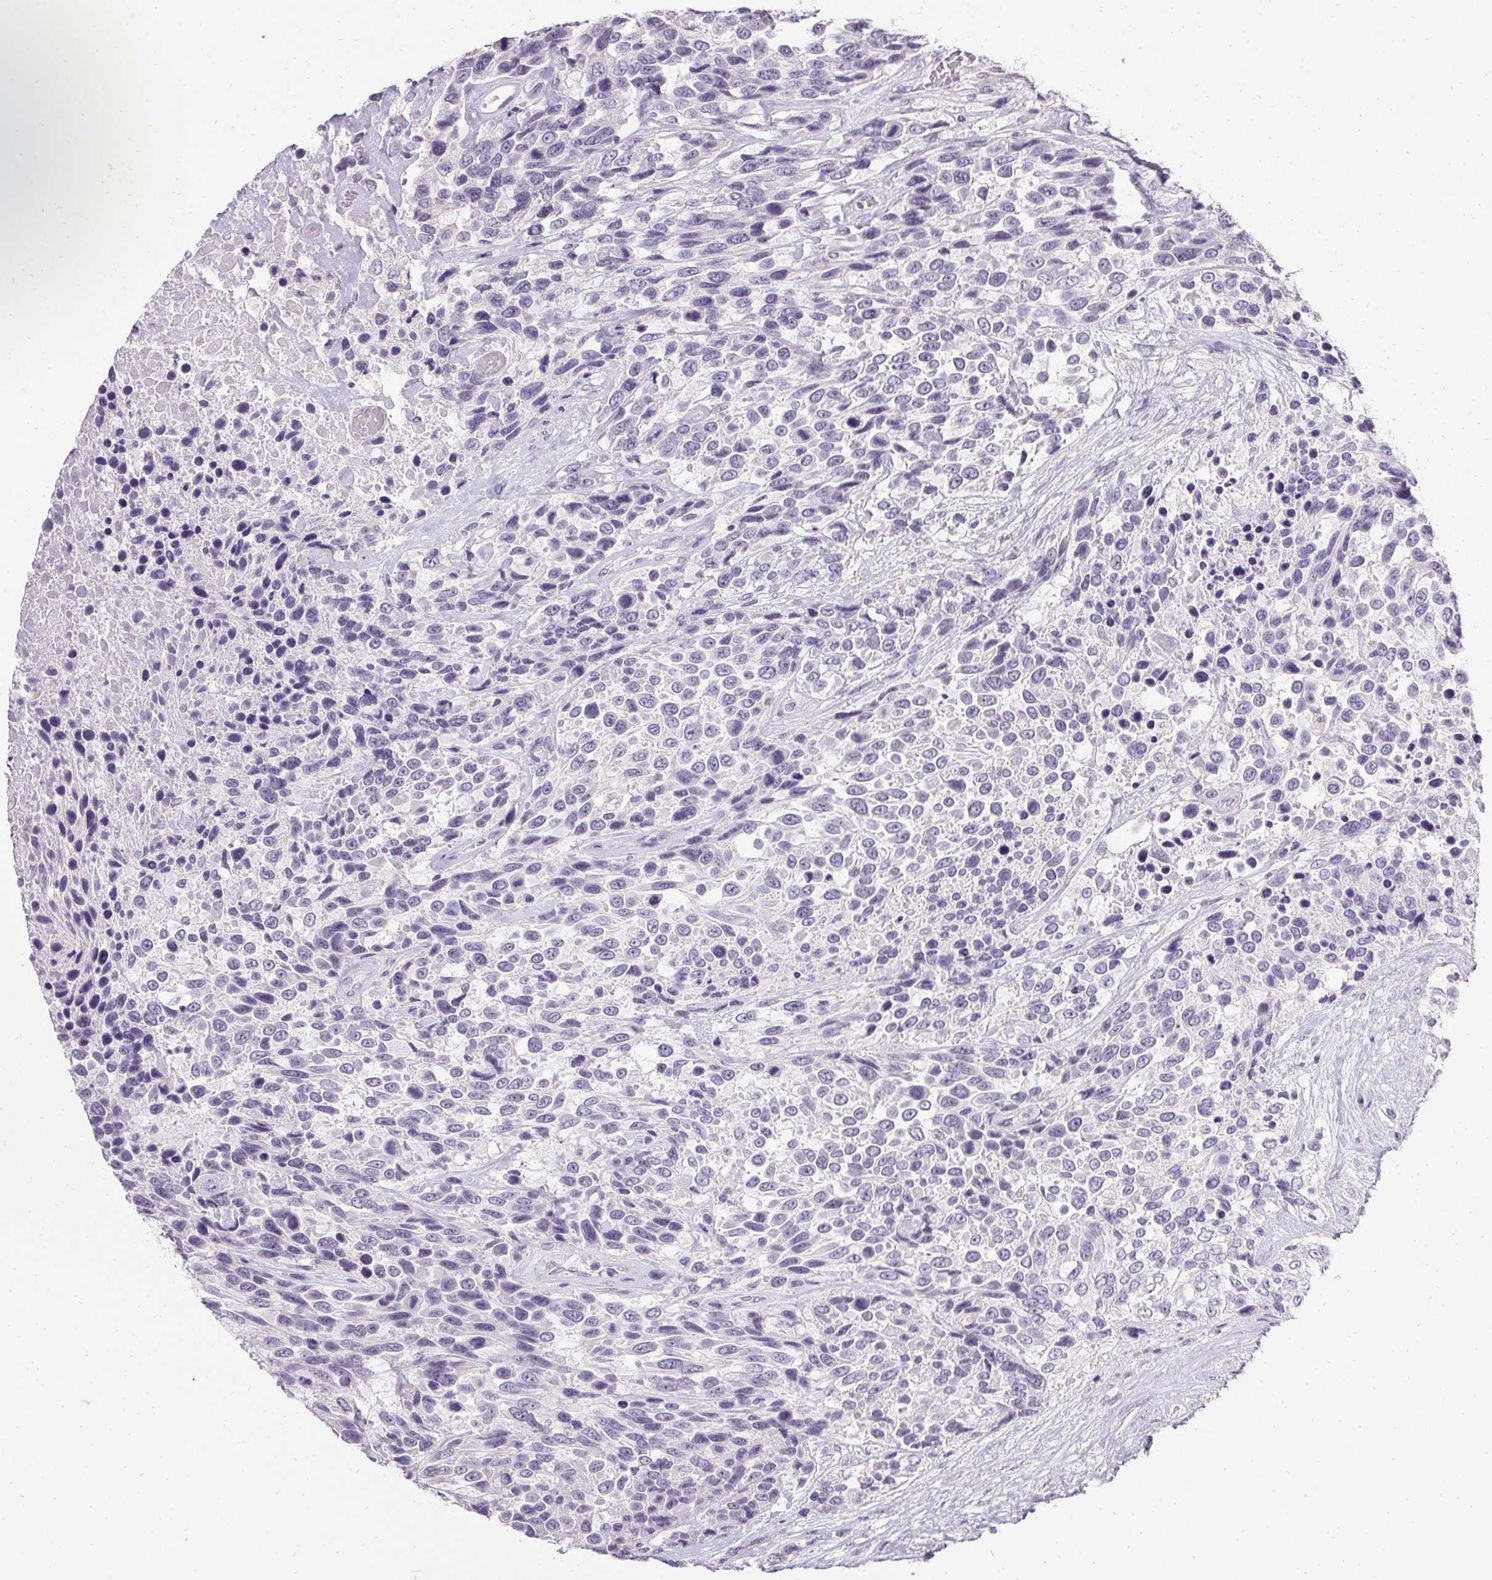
{"staining": {"intensity": "negative", "quantity": "none", "location": "none"}, "tissue": "urothelial cancer", "cell_type": "Tumor cells", "image_type": "cancer", "snomed": [{"axis": "morphology", "description": "Urothelial carcinoma, High grade"}, {"axis": "topography", "description": "Urinary bladder"}], "caption": "The photomicrograph reveals no significant staining in tumor cells of urothelial carcinoma (high-grade). (Brightfield microscopy of DAB (3,3'-diaminobenzidine) IHC at high magnification).", "gene": "PMEL", "patient": {"sex": "female", "age": 70}}